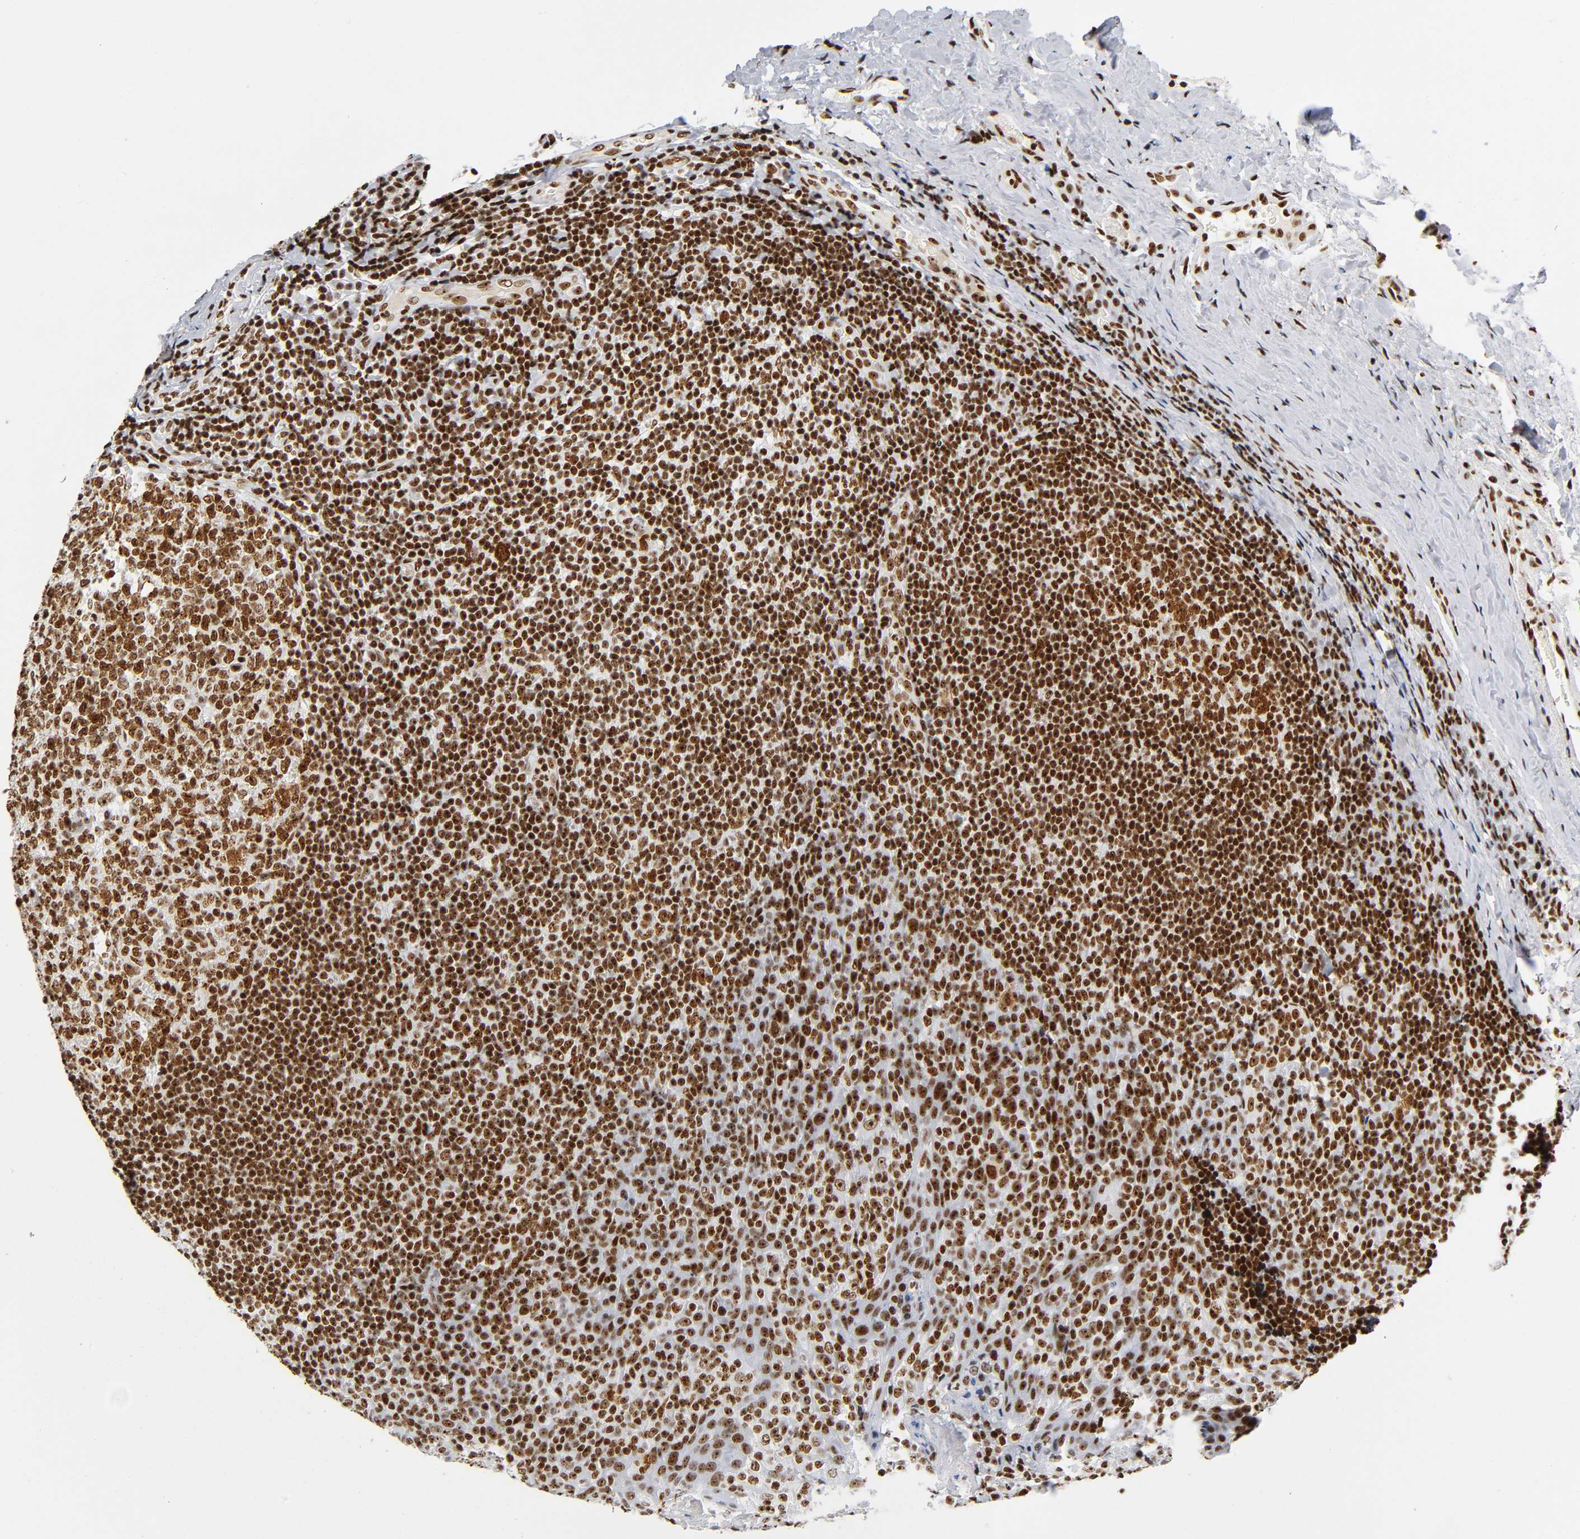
{"staining": {"intensity": "moderate", "quantity": ">75%", "location": "nuclear"}, "tissue": "tonsil", "cell_type": "Germinal center cells", "image_type": "normal", "snomed": [{"axis": "morphology", "description": "Normal tissue, NOS"}, {"axis": "topography", "description": "Tonsil"}], "caption": "Immunohistochemistry staining of normal tonsil, which exhibits medium levels of moderate nuclear expression in approximately >75% of germinal center cells indicating moderate nuclear protein positivity. The staining was performed using DAB (3,3'-diaminobenzidine) (brown) for protein detection and nuclei were counterstained in hematoxylin (blue).", "gene": "UBTF", "patient": {"sex": "male", "age": 31}}